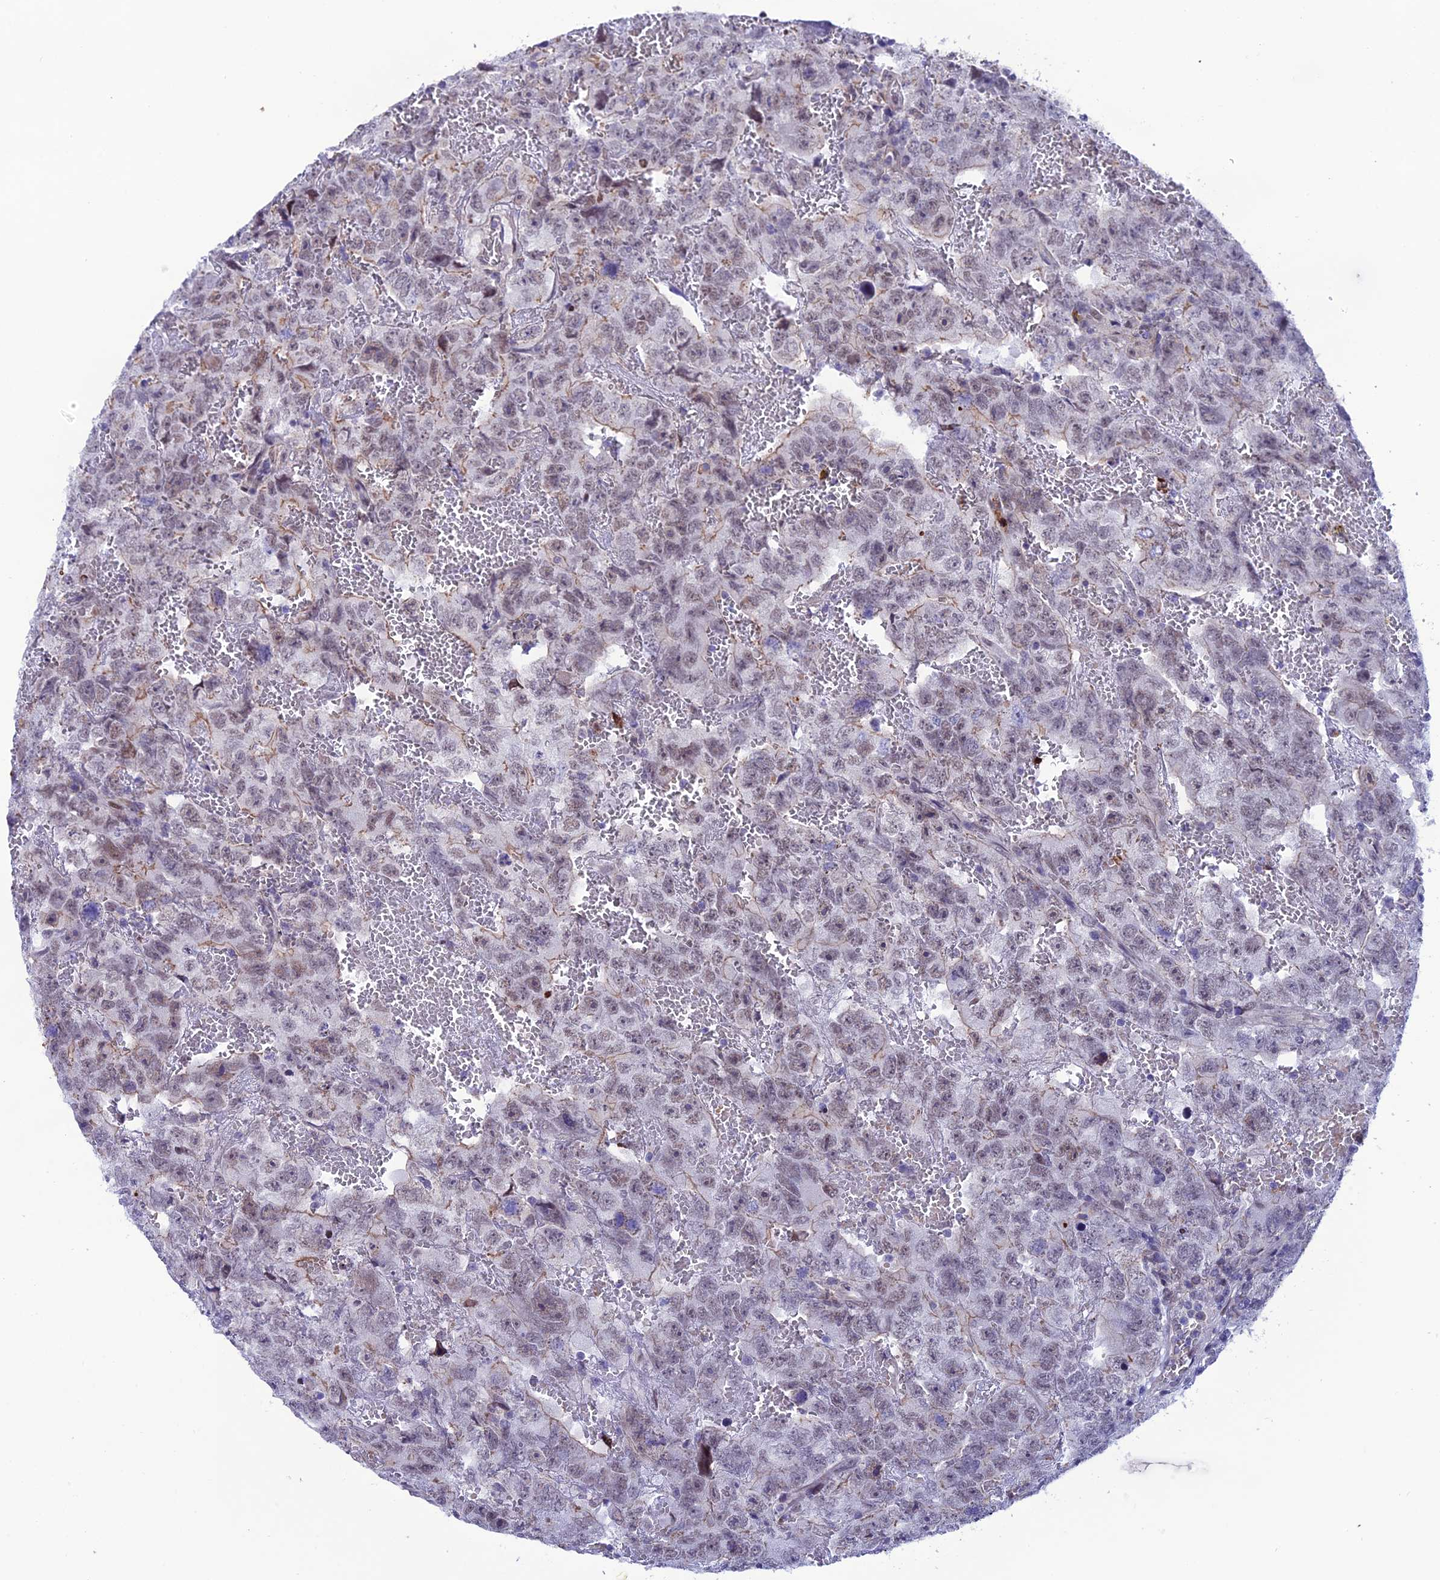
{"staining": {"intensity": "moderate", "quantity": "25%-75%", "location": "nuclear"}, "tissue": "testis cancer", "cell_type": "Tumor cells", "image_type": "cancer", "snomed": [{"axis": "morphology", "description": "Carcinoma, Embryonal, NOS"}, {"axis": "topography", "description": "Testis"}], "caption": "This is a micrograph of IHC staining of testis embryonal carcinoma, which shows moderate expression in the nuclear of tumor cells.", "gene": "COL6A6", "patient": {"sex": "male", "age": 45}}